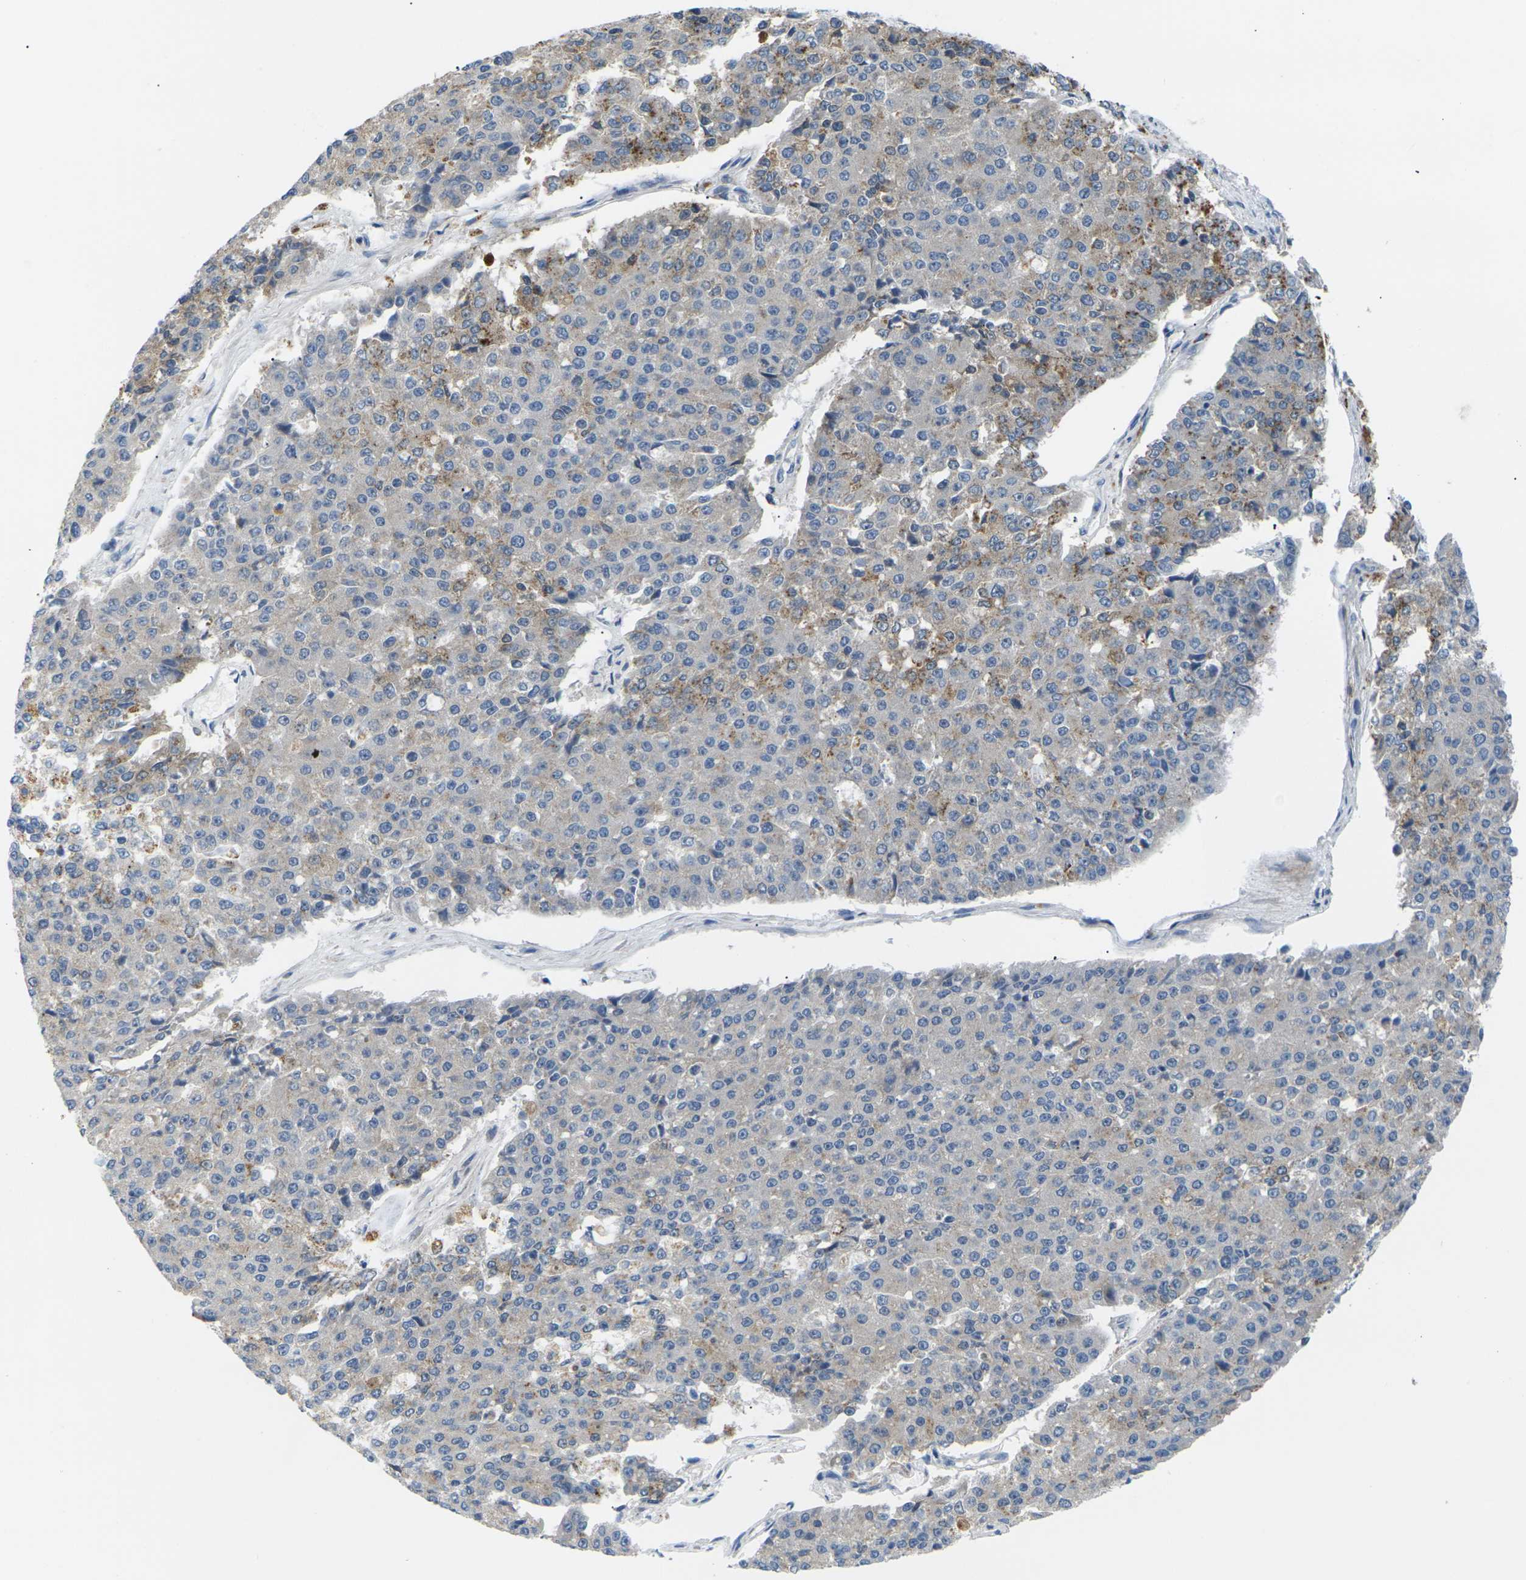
{"staining": {"intensity": "moderate", "quantity": "25%-75%", "location": "cytoplasmic/membranous"}, "tissue": "pancreatic cancer", "cell_type": "Tumor cells", "image_type": "cancer", "snomed": [{"axis": "morphology", "description": "Adenocarcinoma, NOS"}, {"axis": "topography", "description": "Pancreas"}], "caption": "Pancreatic cancer (adenocarcinoma) stained for a protein (brown) displays moderate cytoplasmic/membranous positive positivity in approximately 25%-75% of tumor cells.", "gene": "RPS6KA3", "patient": {"sex": "male", "age": 50}}